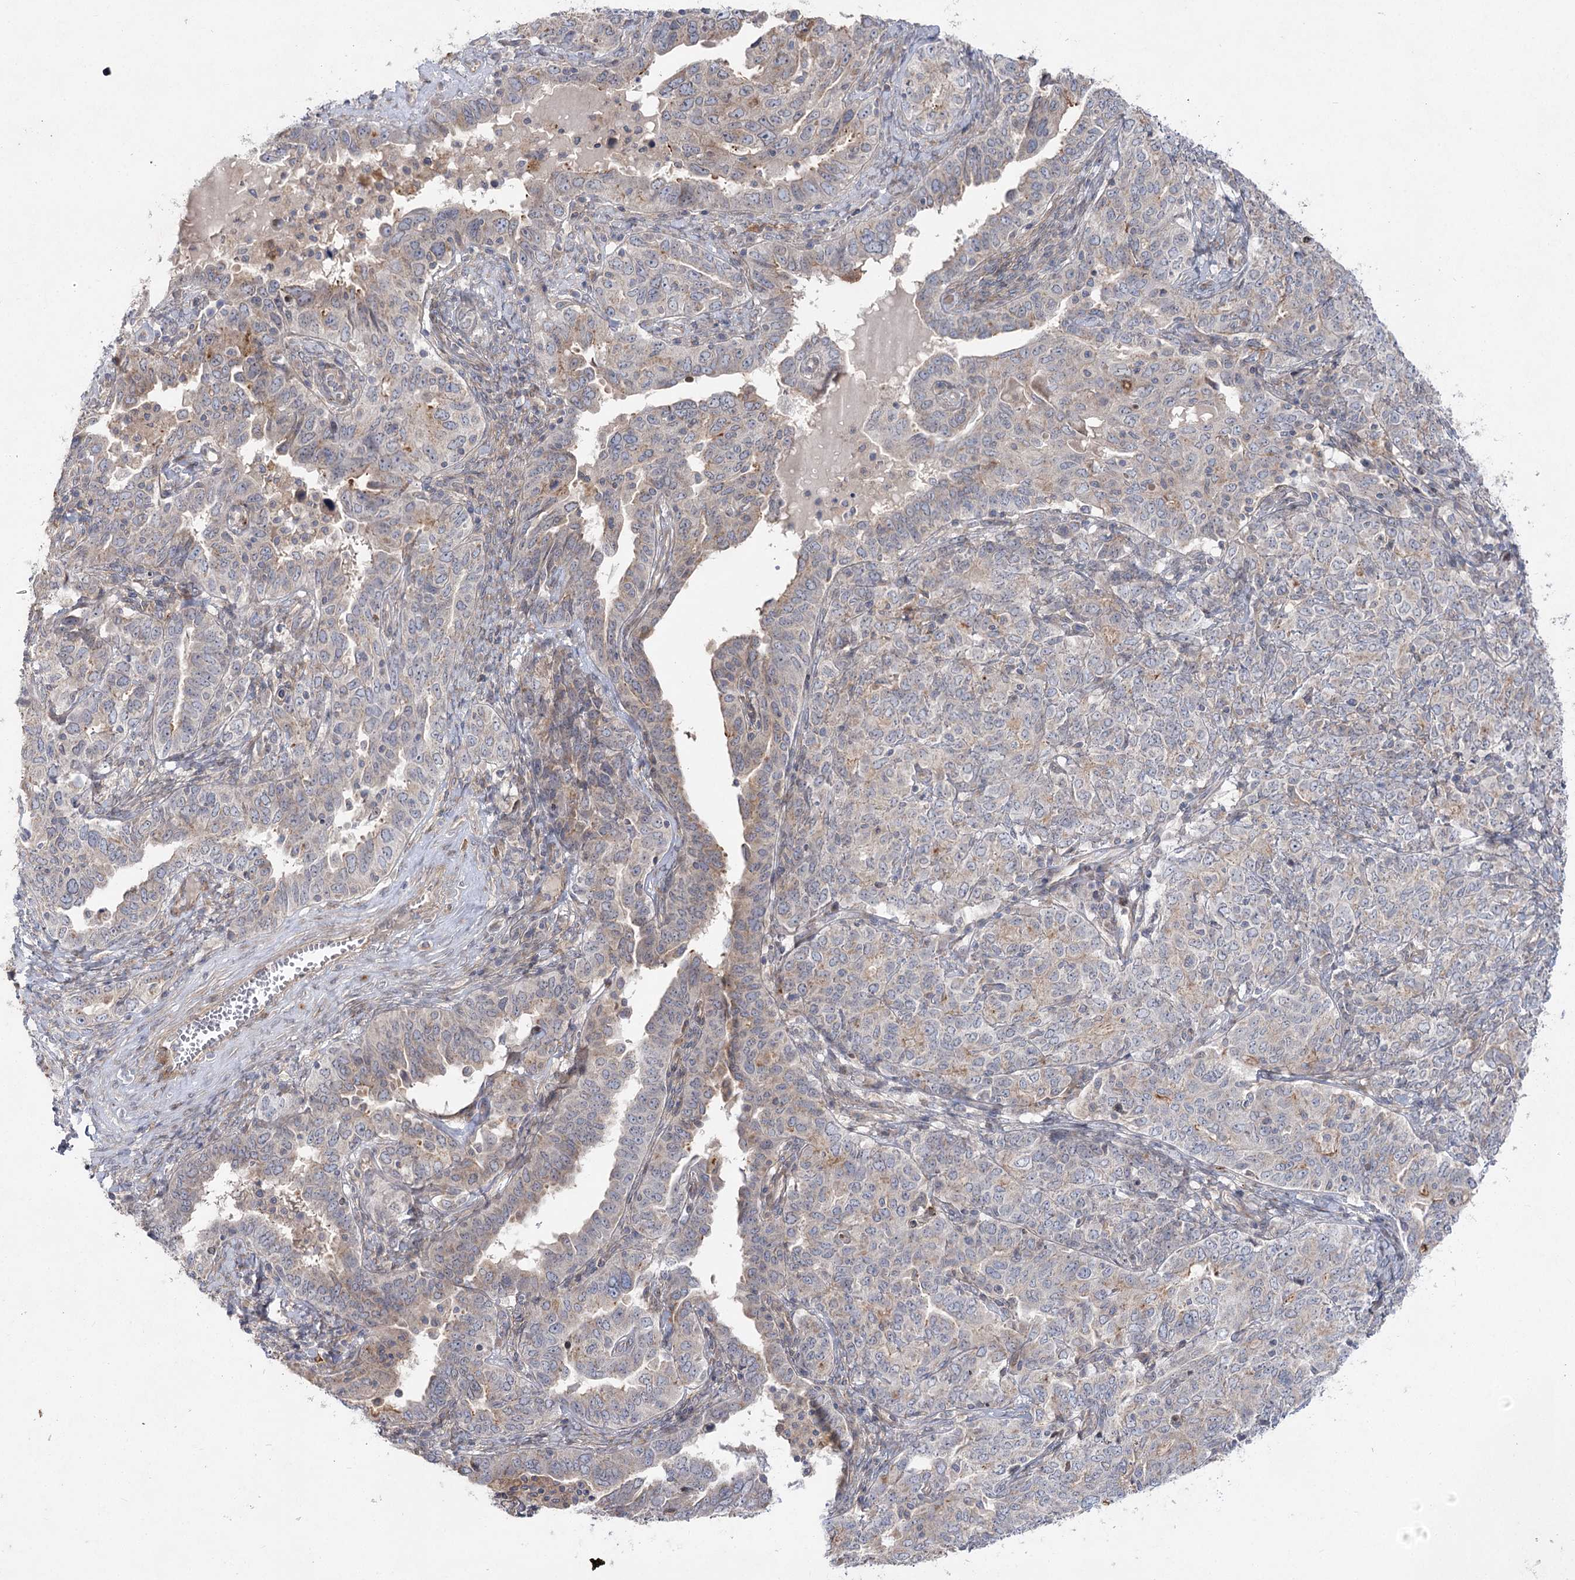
{"staining": {"intensity": "moderate", "quantity": "<25%", "location": "cytoplasmic/membranous"}, "tissue": "ovarian cancer", "cell_type": "Tumor cells", "image_type": "cancer", "snomed": [{"axis": "morphology", "description": "Carcinoma, endometroid"}, {"axis": "topography", "description": "Ovary"}], "caption": "Ovarian cancer (endometroid carcinoma) stained with a brown dye shows moderate cytoplasmic/membranous positive staining in approximately <25% of tumor cells.", "gene": "SH3BP5L", "patient": {"sex": "female", "age": 62}}